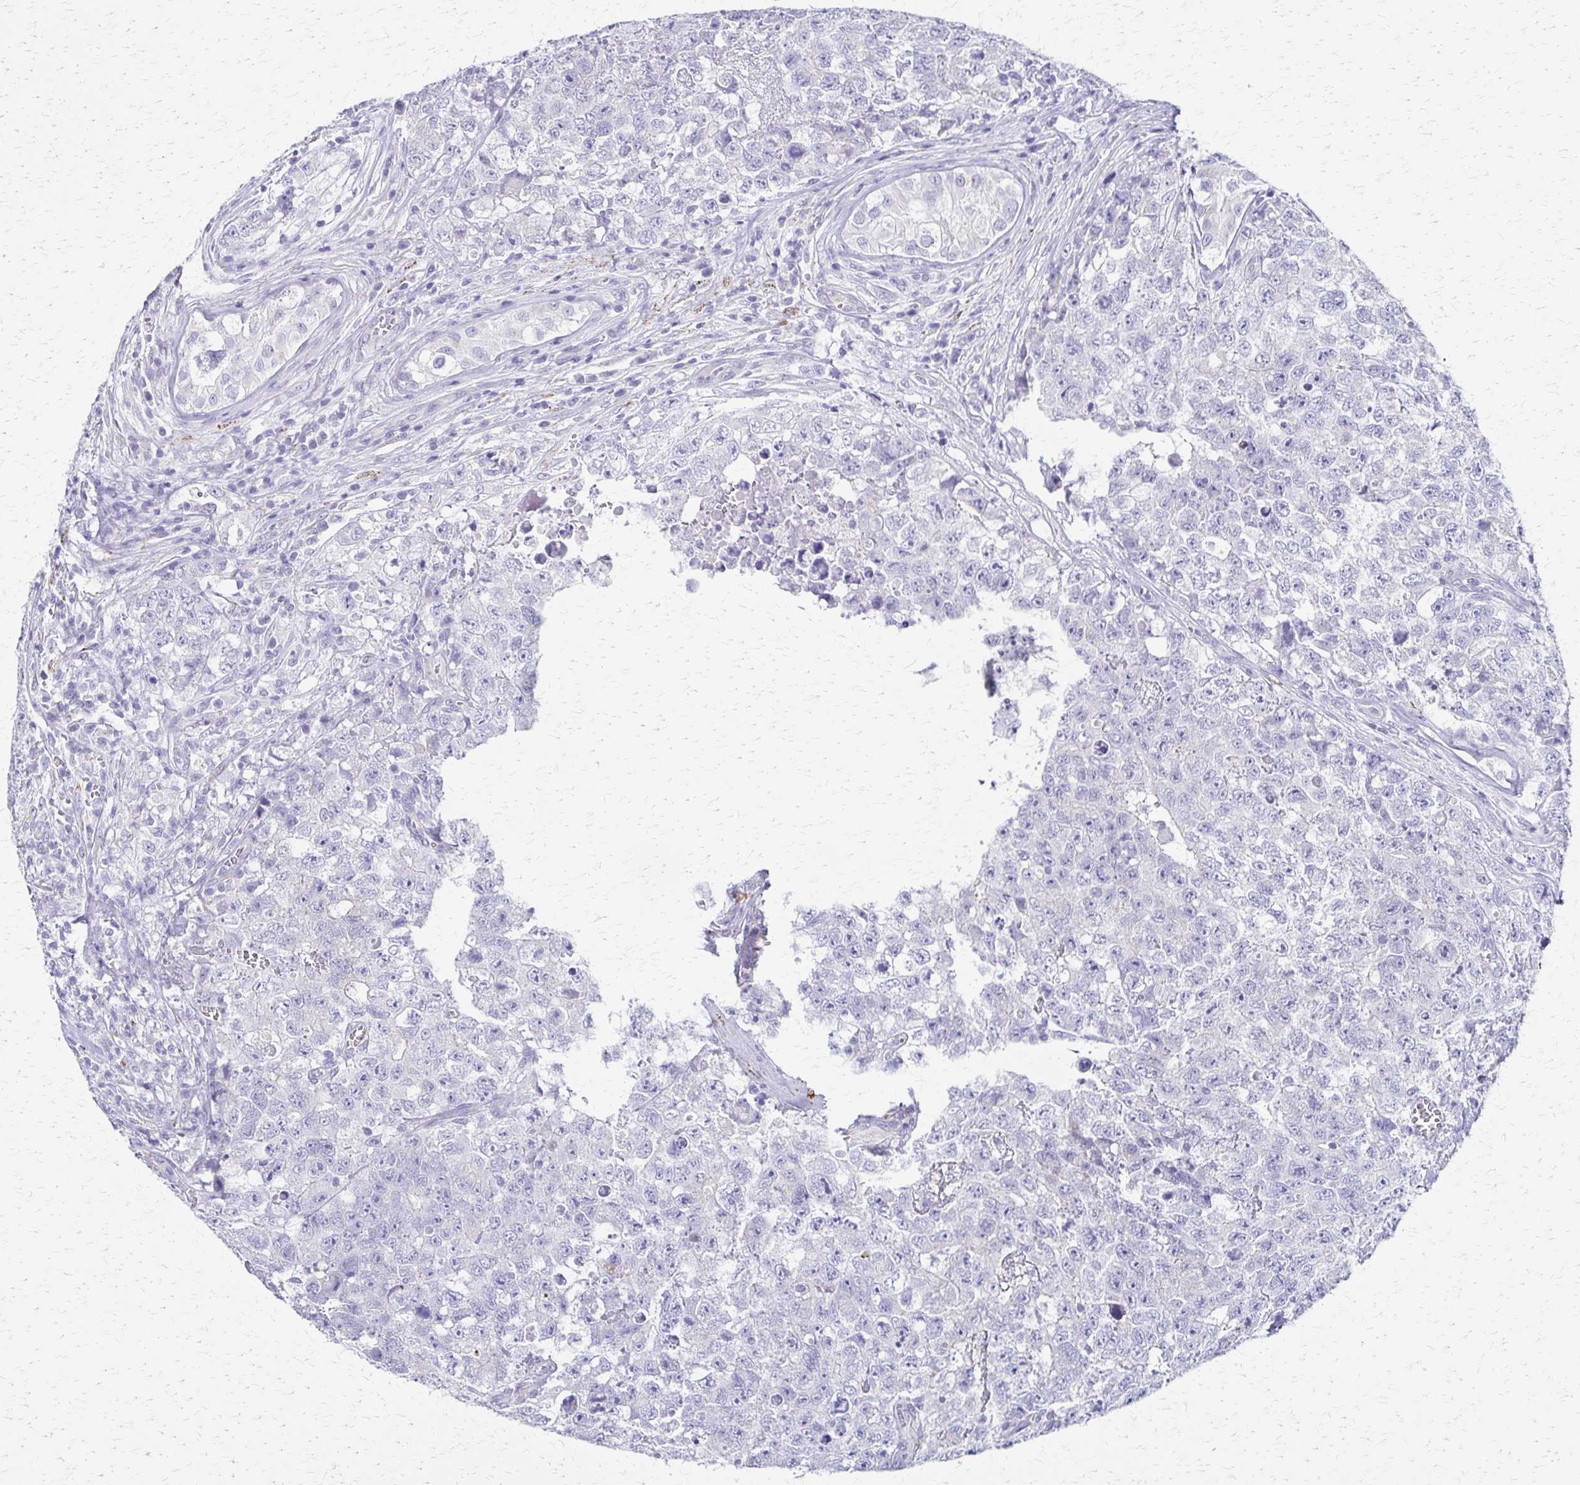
{"staining": {"intensity": "negative", "quantity": "none", "location": "none"}, "tissue": "testis cancer", "cell_type": "Tumor cells", "image_type": "cancer", "snomed": [{"axis": "morphology", "description": "Carcinoma, Embryonal, NOS"}, {"axis": "topography", "description": "Testis"}], "caption": "Tumor cells show no significant expression in testis cancer (embryonal carcinoma).", "gene": "ZSCAN5B", "patient": {"sex": "male", "age": 18}}